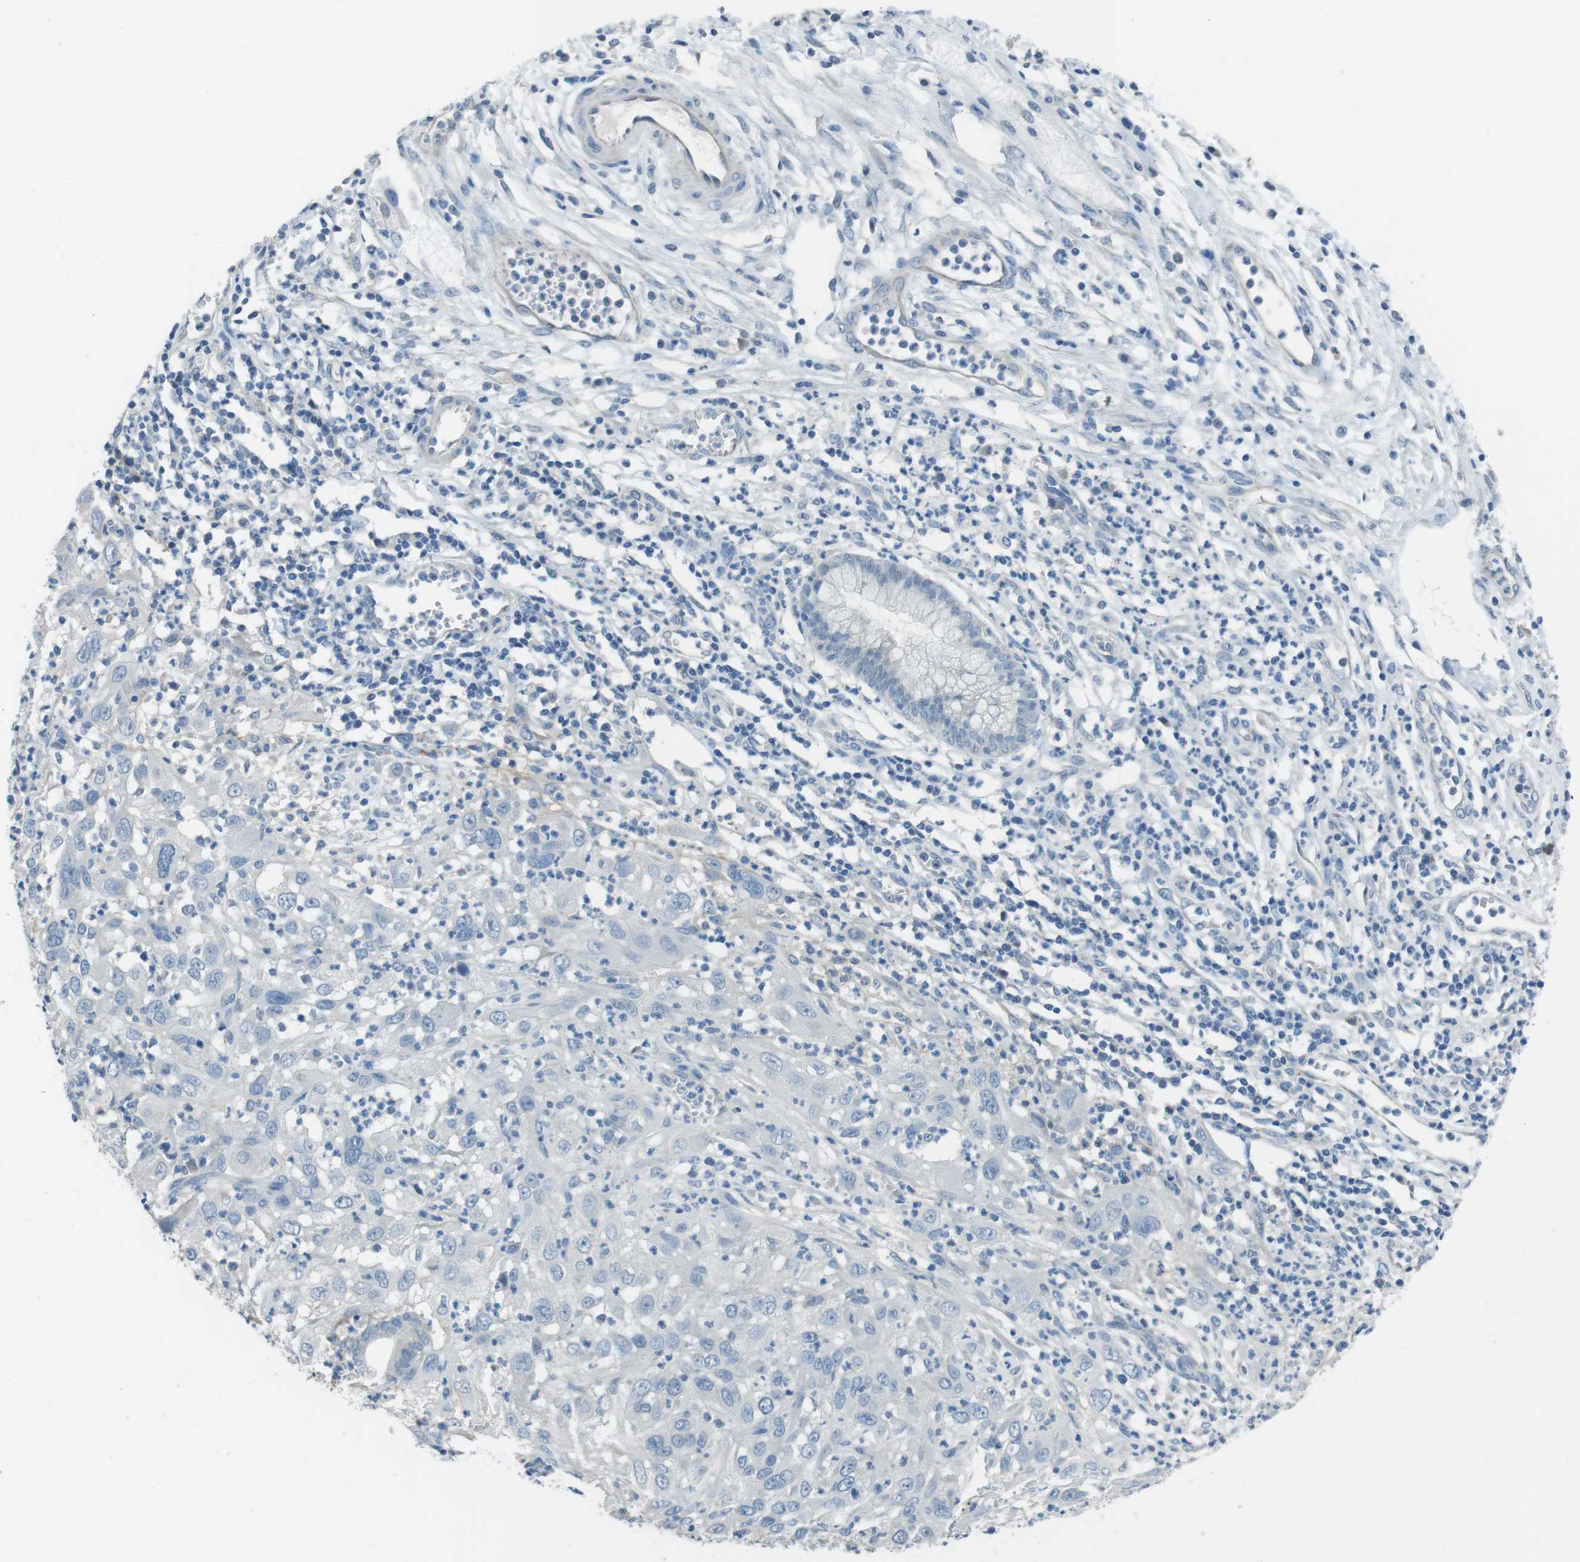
{"staining": {"intensity": "negative", "quantity": "none", "location": "none"}, "tissue": "cervical cancer", "cell_type": "Tumor cells", "image_type": "cancer", "snomed": [{"axis": "morphology", "description": "Squamous cell carcinoma, NOS"}, {"axis": "topography", "description": "Cervix"}], "caption": "Squamous cell carcinoma (cervical) was stained to show a protein in brown. There is no significant staining in tumor cells.", "gene": "CYP2C8", "patient": {"sex": "female", "age": 32}}